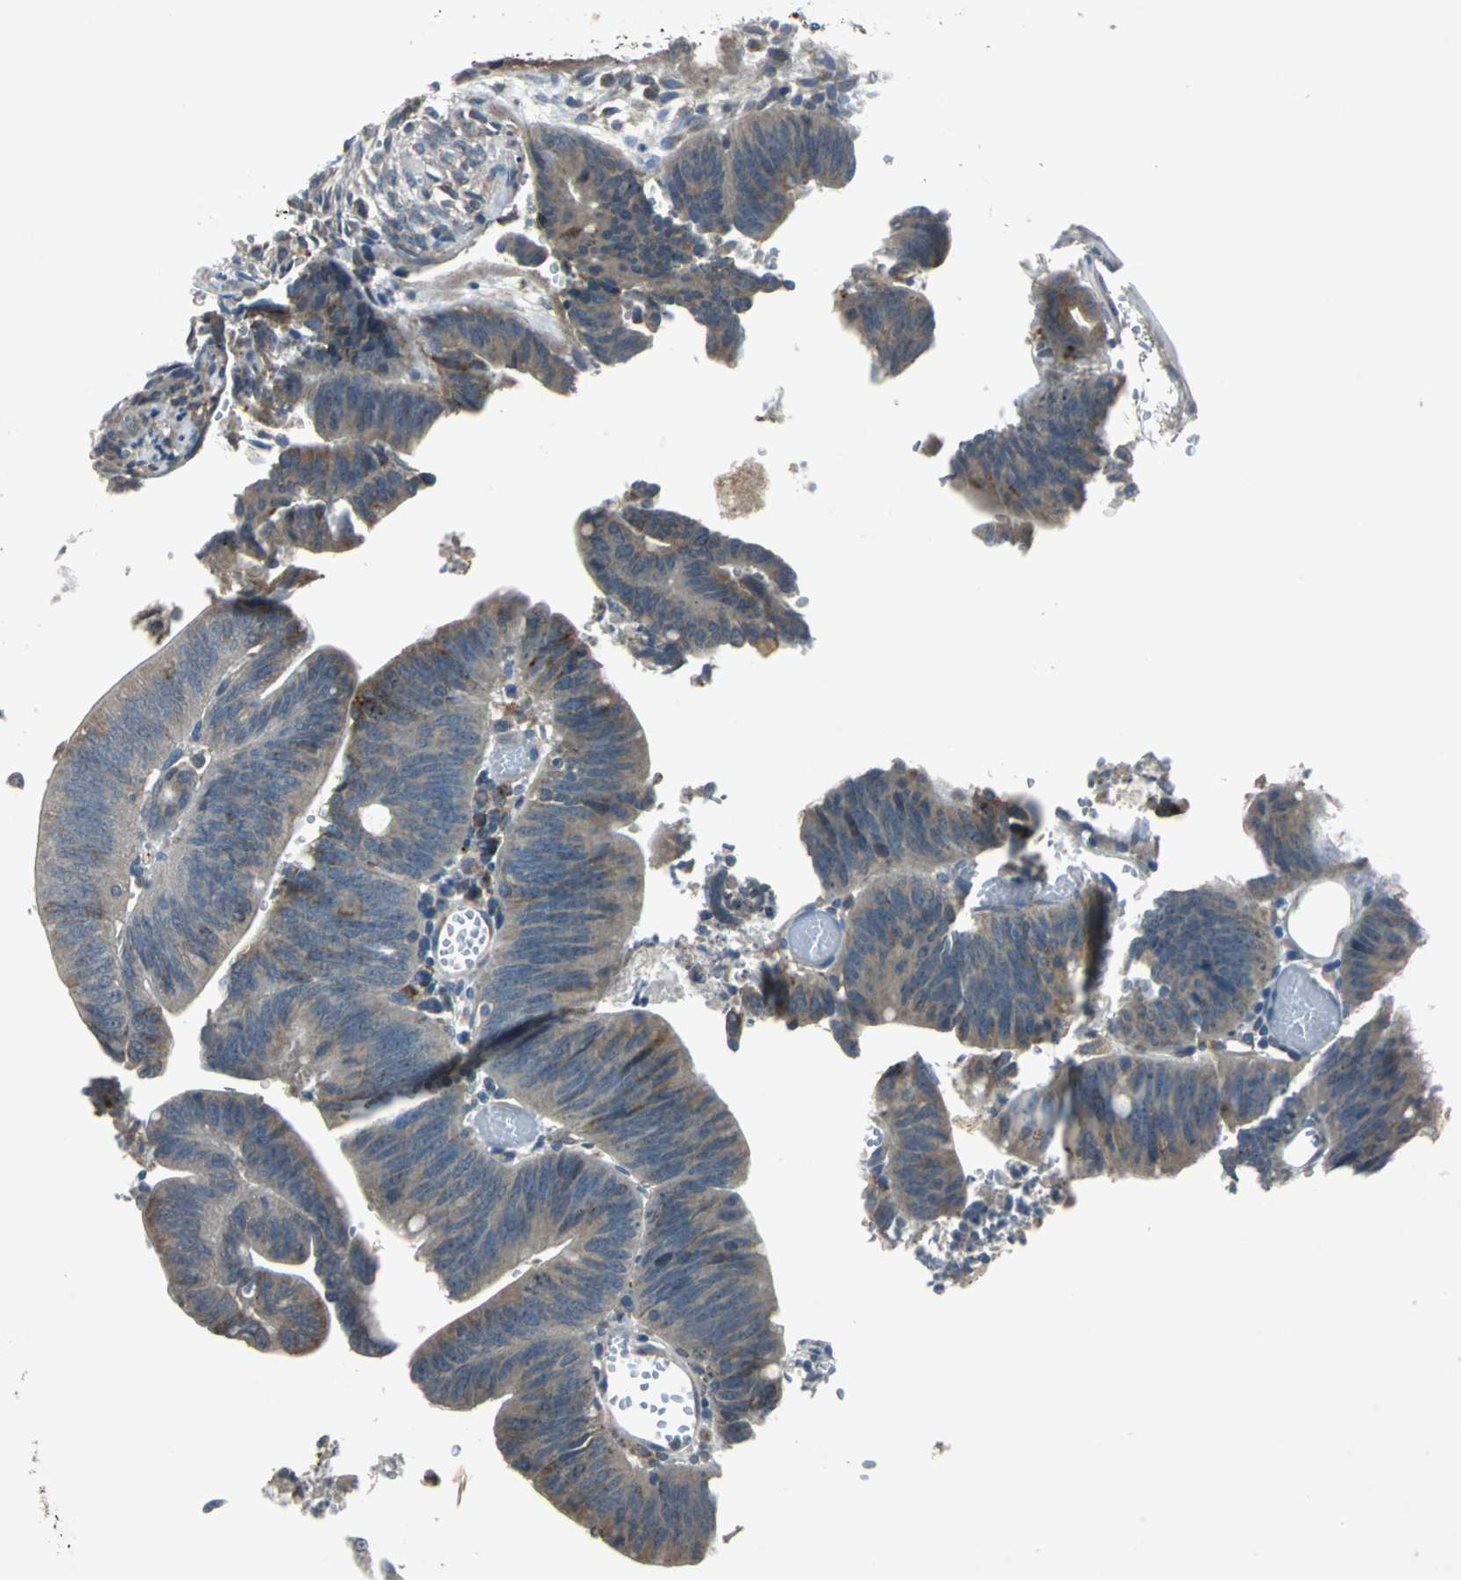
{"staining": {"intensity": "weak", "quantity": ">75%", "location": "cytoplasmic/membranous"}, "tissue": "colorectal cancer", "cell_type": "Tumor cells", "image_type": "cancer", "snomed": [{"axis": "morphology", "description": "Adenocarcinoma, NOS"}, {"axis": "topography", "description": "Rectum"}], "caption": "Immunohistochemical staining of human colorectal cancer displays low levels of weak cytoplasmic/membranous positivity in approximately >75% of tumor cells. (DAB IHC, brown staining for protein, blue staining for nuclei).", "gene": "SLC2A13", "patient": {"sex": "female", "age": 66}}